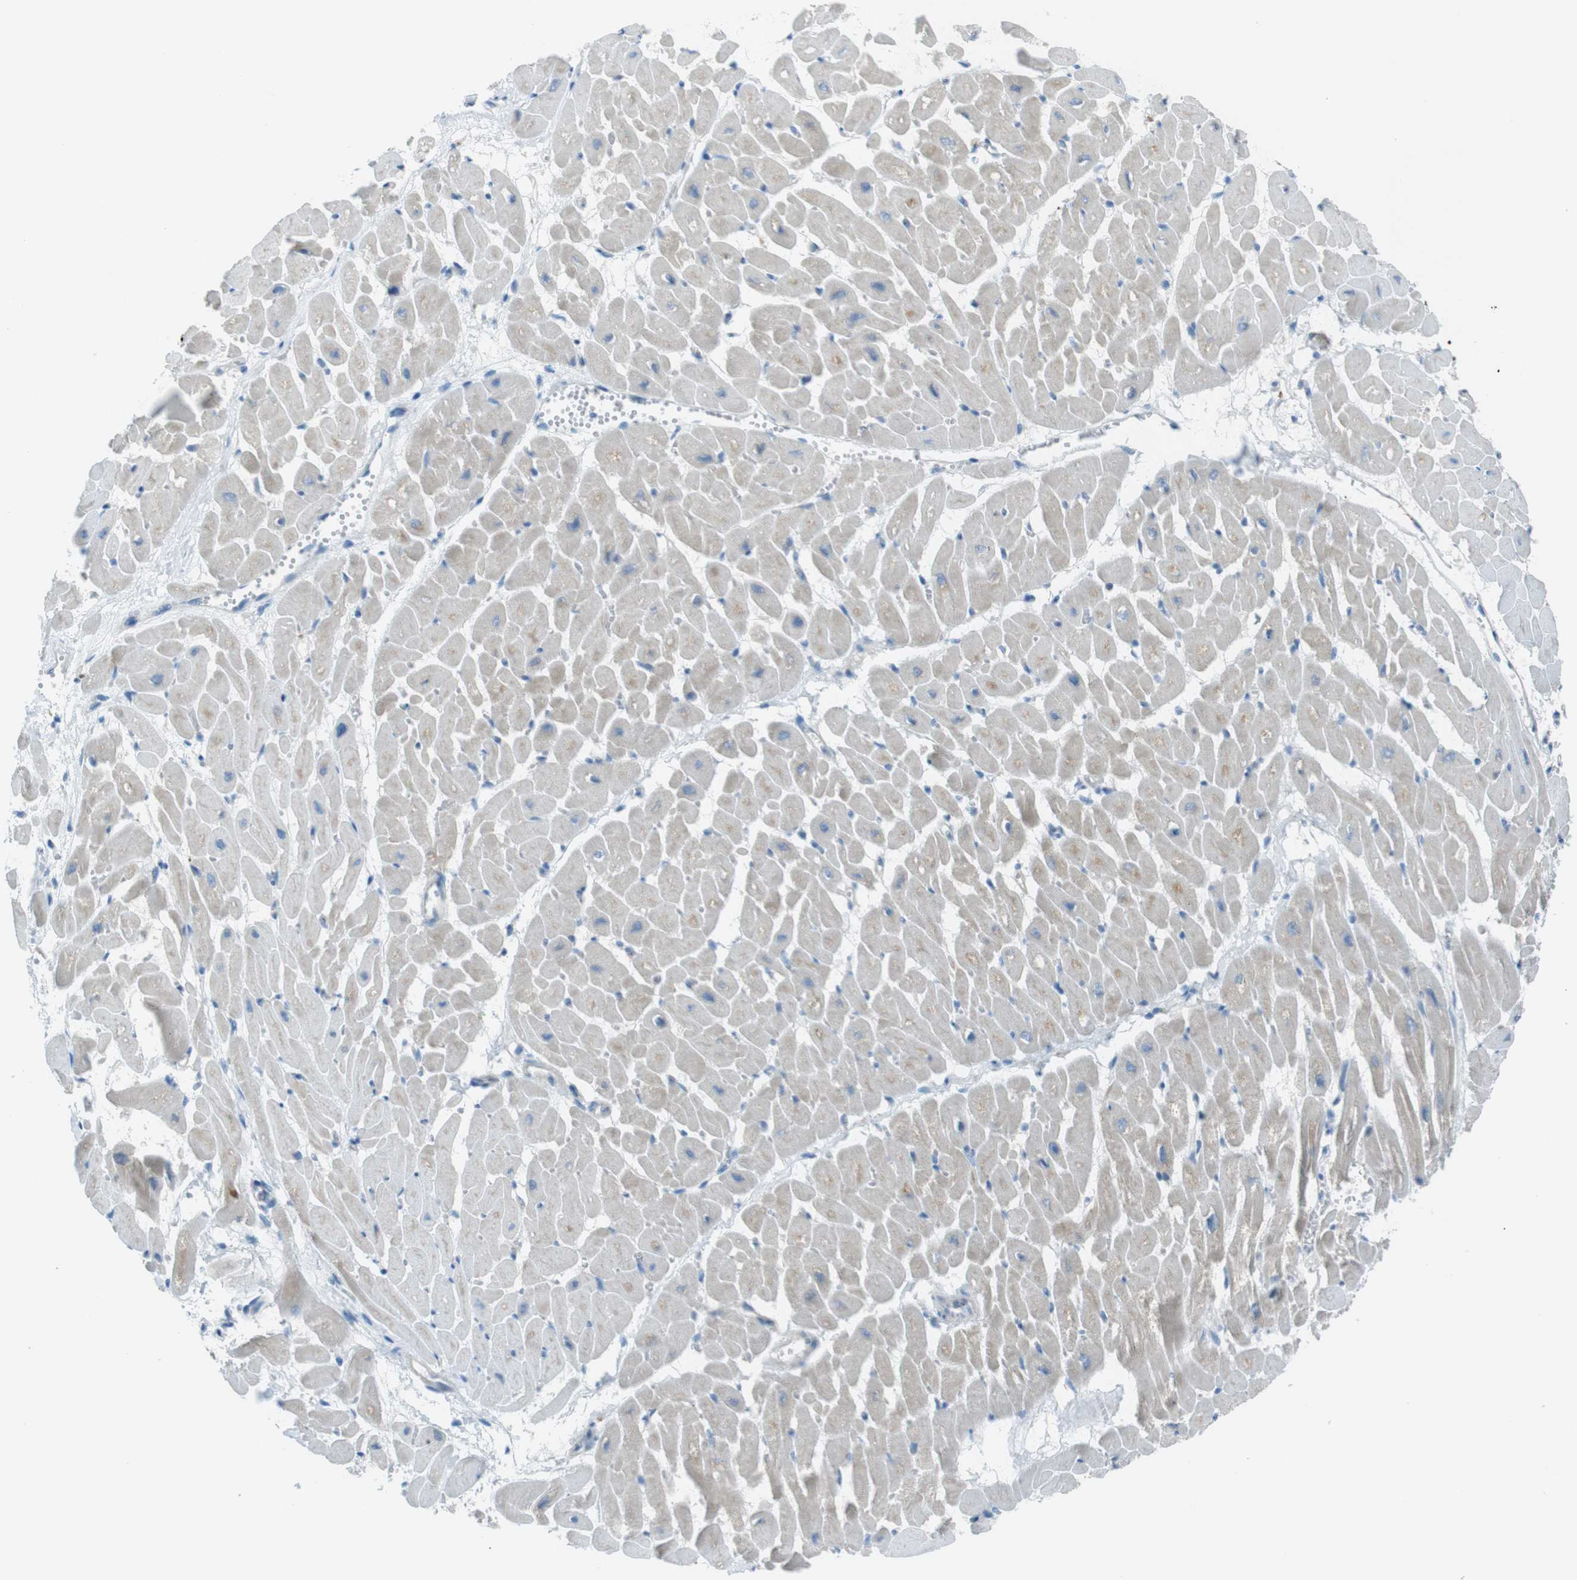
{"staining": {"intensity": "weak", "quantity": "25%-75%", "location": "cytoplasmic/membranous"}, "tissue": "heart muscle", "cell_type": "Cardiomyocytes", "image_type": "normal", "snomed": [{"axis": "morphology", "description": "Normal tissue, NOS"}, {"axis": "topography", "description": "Heart"}], "caption": "Protein expression analysis of unremarkable heart muscle shows weak cytoplasmic/membranous expression in approximately 25%-75% of cardiomyocytes. Using DAB (3,3'-diaminobenzidine) (brown) and hematoxylin (blue) stains, captured at high magnification using brightfield microscopy.", "gene": "TMEM41B", "patient": {"sex": "male", "age": 45}}